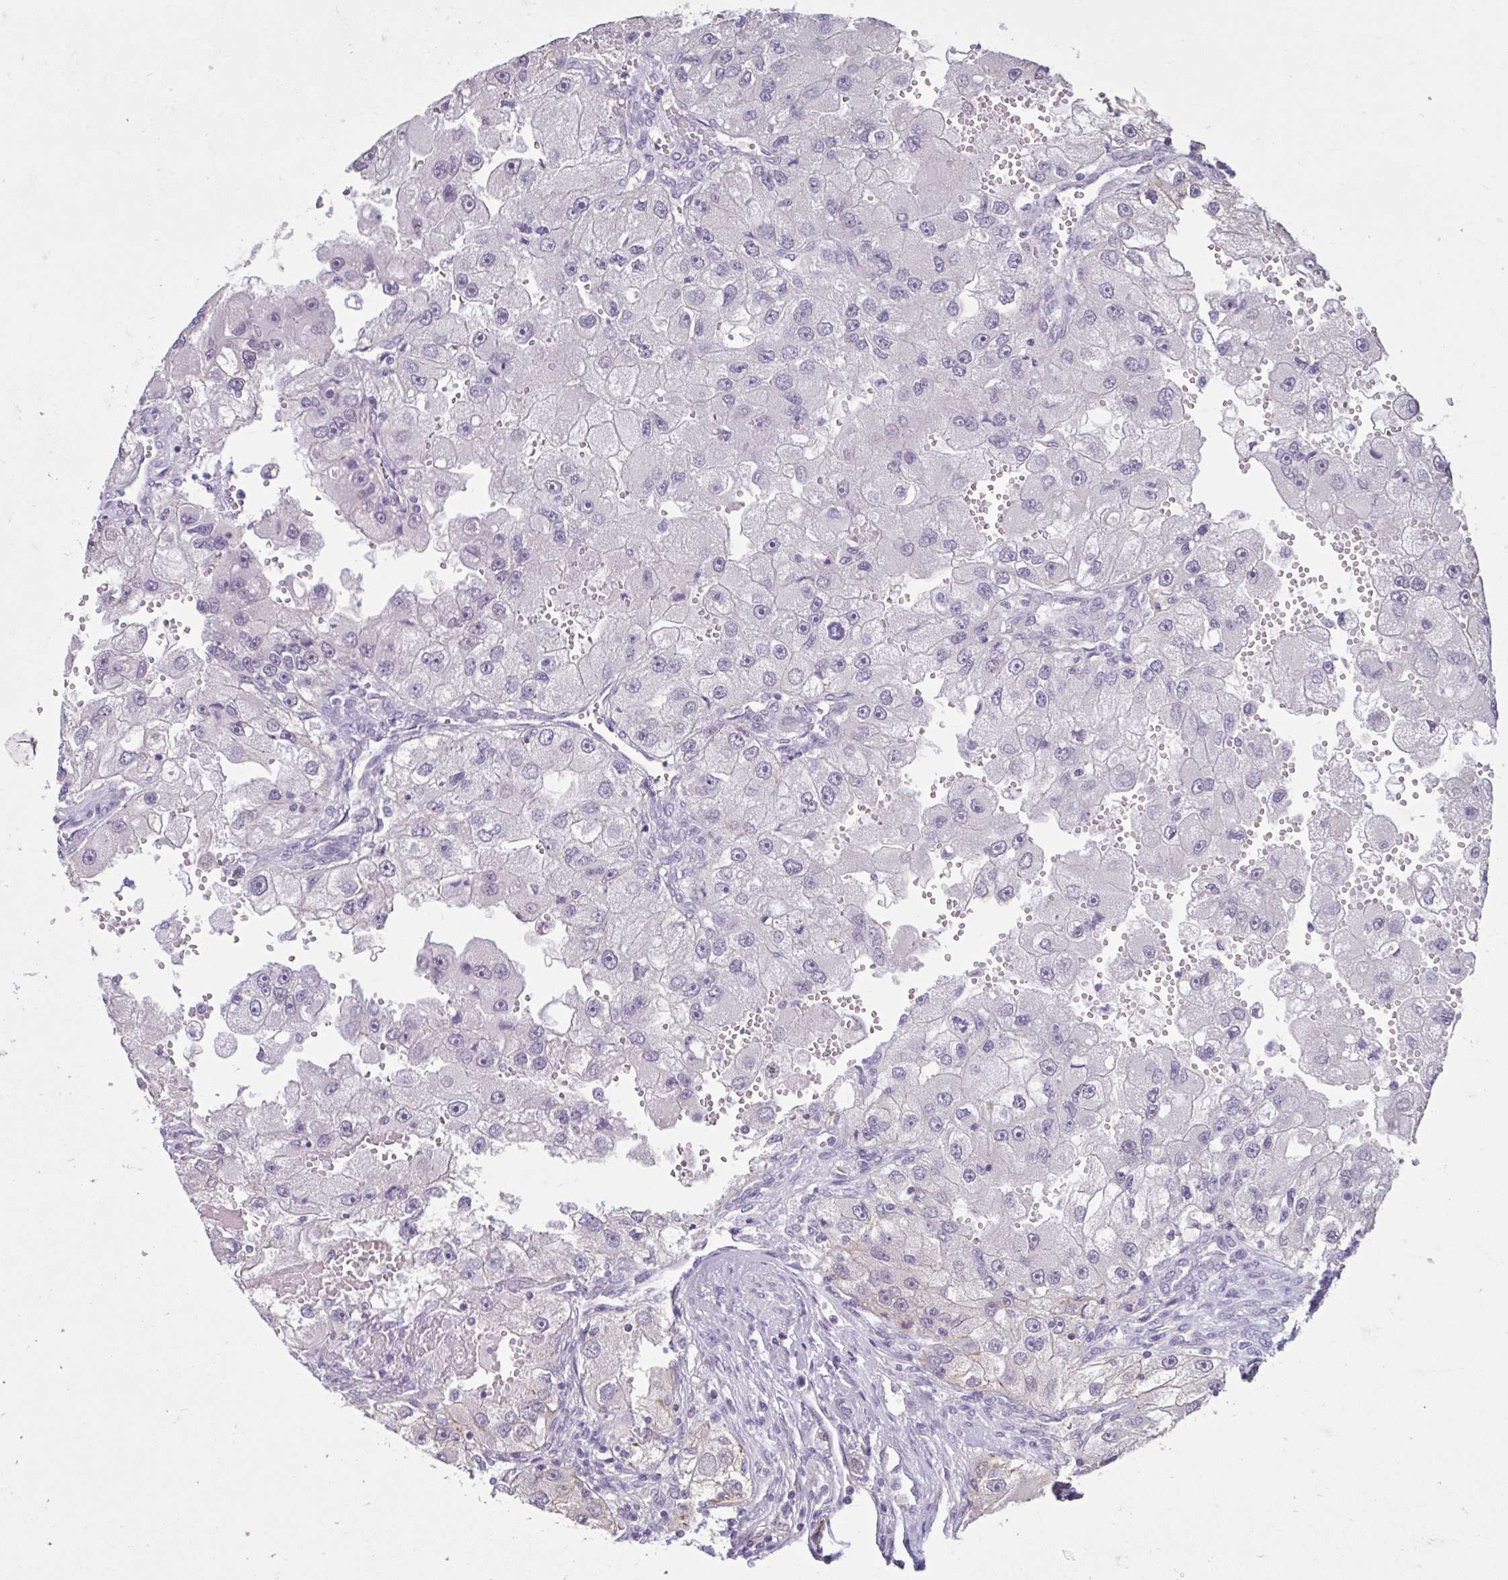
{"staining": {"intensity": "negative", "quantity": "none", "location": "none"}, "tissue": "renal cancer", "cell_type": "Tumor cells", "image_type": "cancer", "snomed": [{"axis": "morphology", "description": "Adenocarcinoma, NOS"}, {"axis": "topography", "description": "Kidney"}], "caption": "Protein analysis of adenocarcinoma (renal) displays no significant expression in tumor cells.", "gene": "CDH19", "patient": {"sex": "male", "age": 63}}